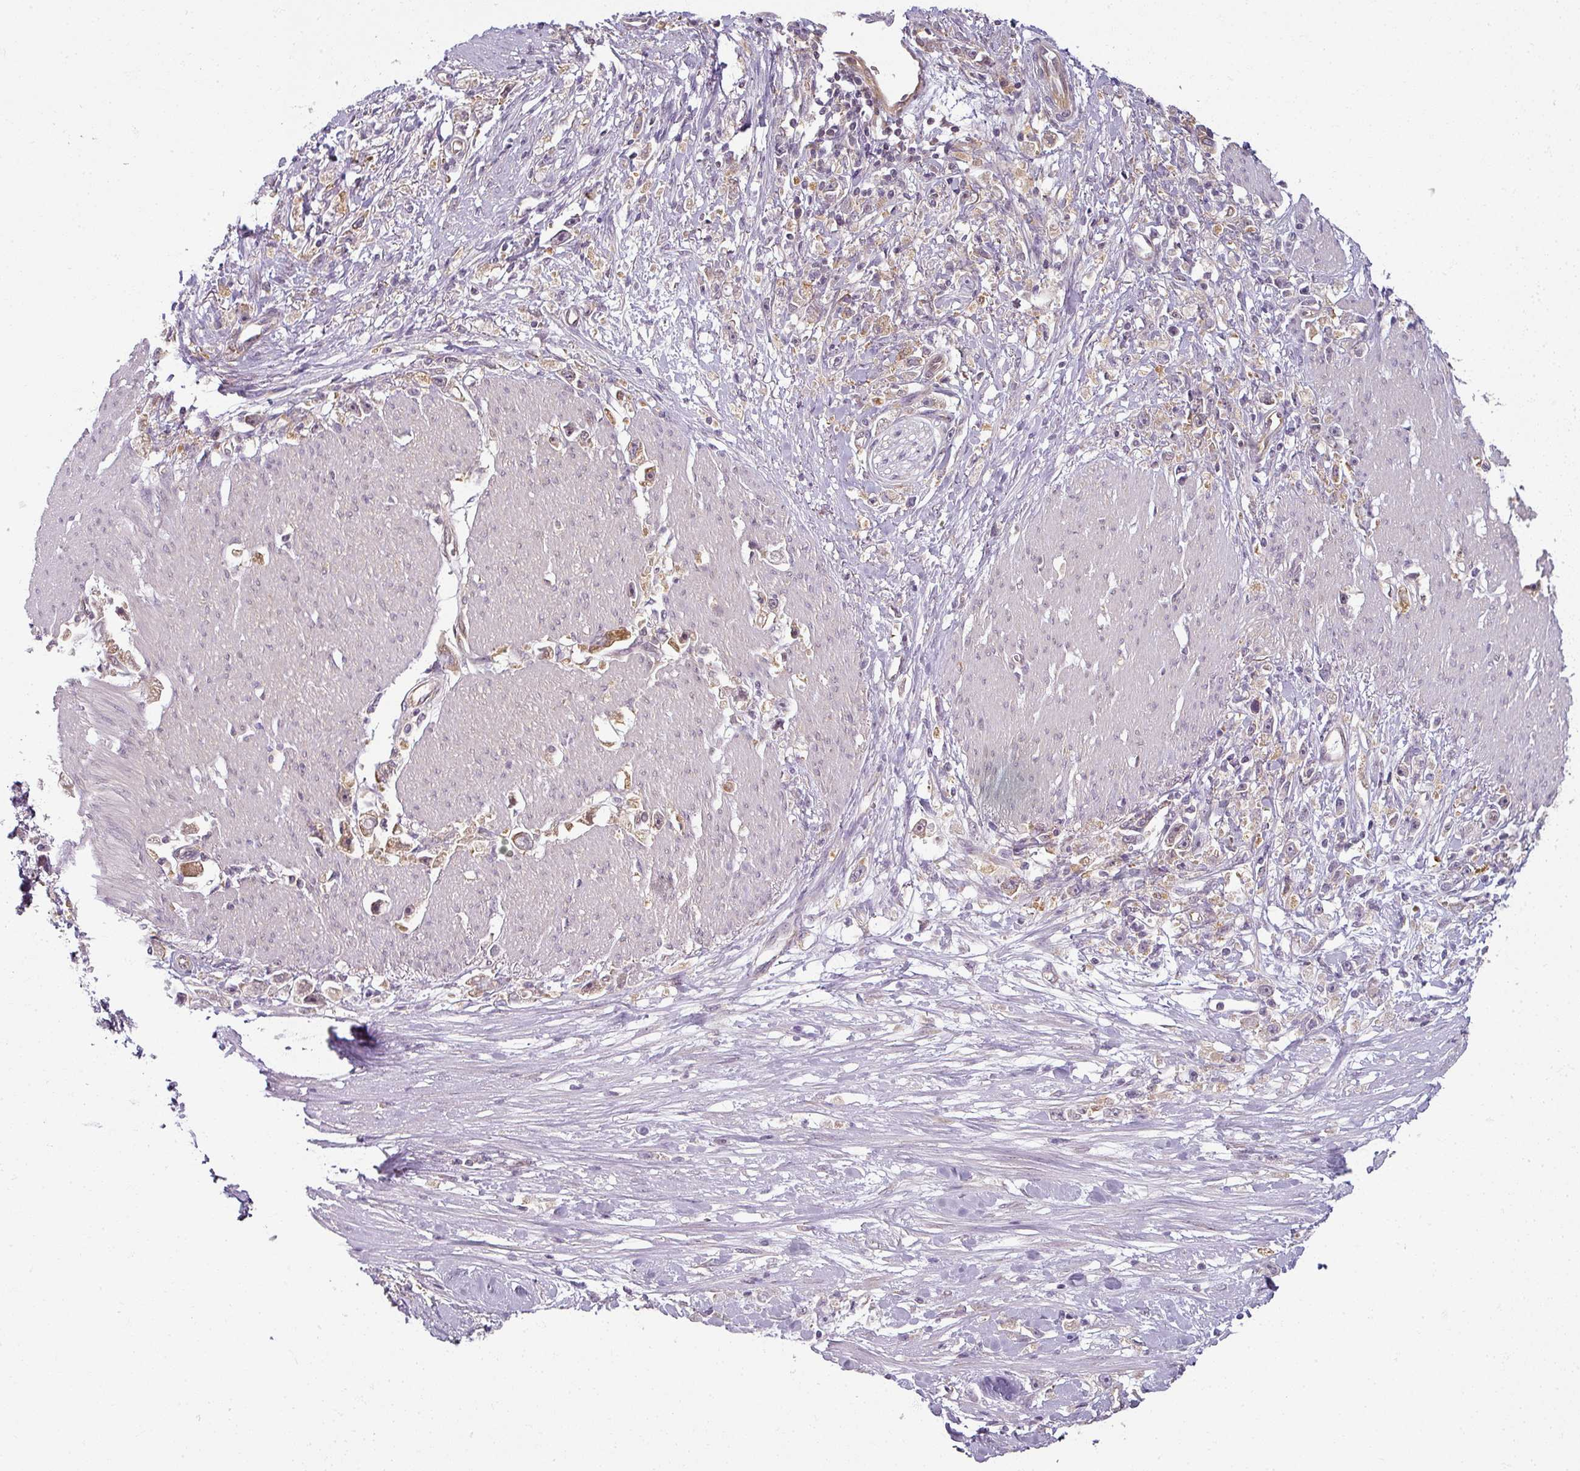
{"staining": {"intensity": "moderate", "quantity": "<25%", "location": "cytoplasmic/membranous"}, "tissue": "stomach cancer", "cell_type": "Tumor cells", "image_type": "cancer", "snomed": [{"axis": "morphology", "description": "Adenocarcinoma, NOS"}, {"axis": "topography", "description": "Stomach"}], "caption": "Moderate cytoplasmic/membranous staining for a protein is present in about <25% of tumor cells of stomach cancer (adenocarcinoma) using IHC.", "gene": "AGPAT4", "patient": {"sex": "female", "age": 59}}